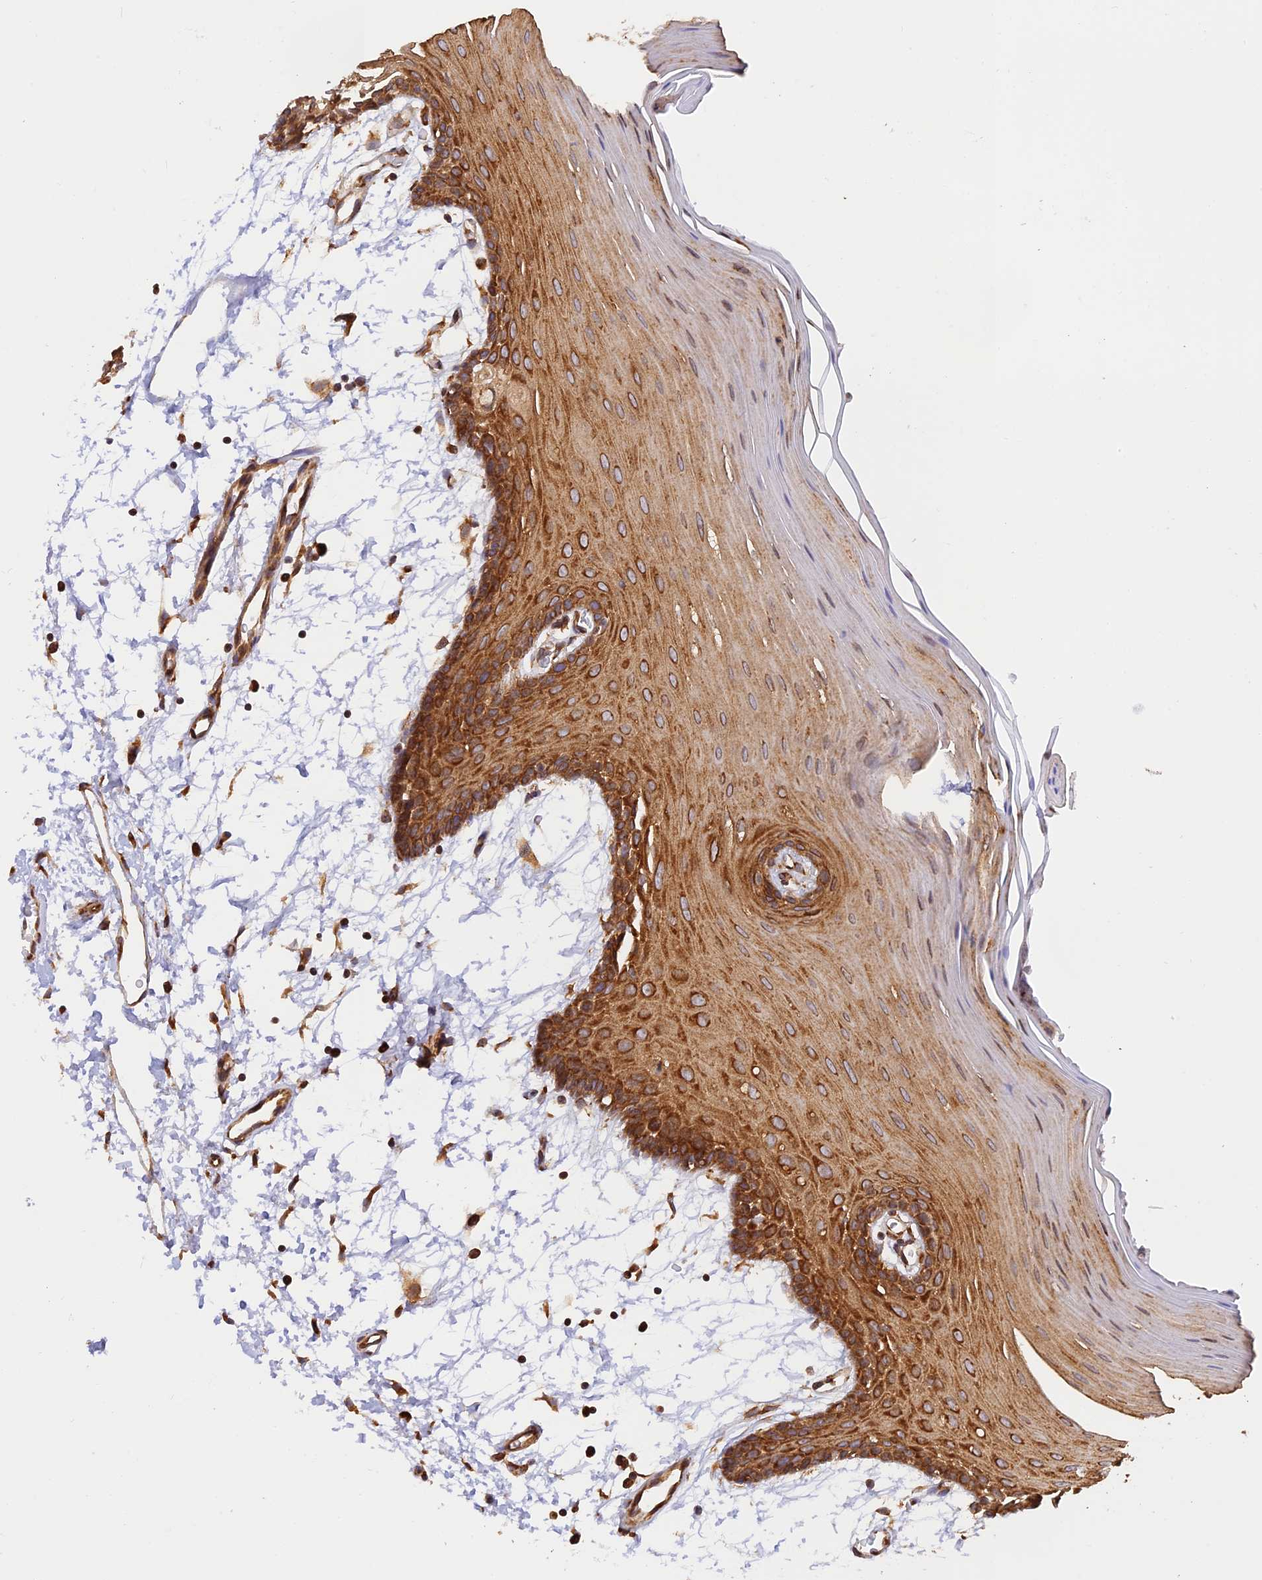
{"staining": {"intensity": "strong", "quantity": "25%-75%", "location": "cytoplasmic/membranous"}, "tissue": "oral mucosa", "cell_type": "Squamous epithelial cells", "image_type": "normal", "snomed": [{"axis": "morphology", "description": "Normal tissue, NOS"}, {"axis": "topography", "description": "Skeletal muscle"}, {"axis": "topography", "description": "Oral tissue"}, {"axis": "topography", "description": "Salivary gland"}, {"axis": "topography", "description": "Peripheral nerve tissue"}], "caption": "Immunohistochemical staining of normal oral mucosa reveals 25%-75% levels of strong cytoplasmic/membranous protein positivity in about 25%-75% of squamous epithelial cells. The staining is performed using DAB brown chromogen to label protein expression. The nuclei are counter-stained blue using hematoxylin.", "gene": "RPL5", "patient": {"sex": "male", "age": 54}}